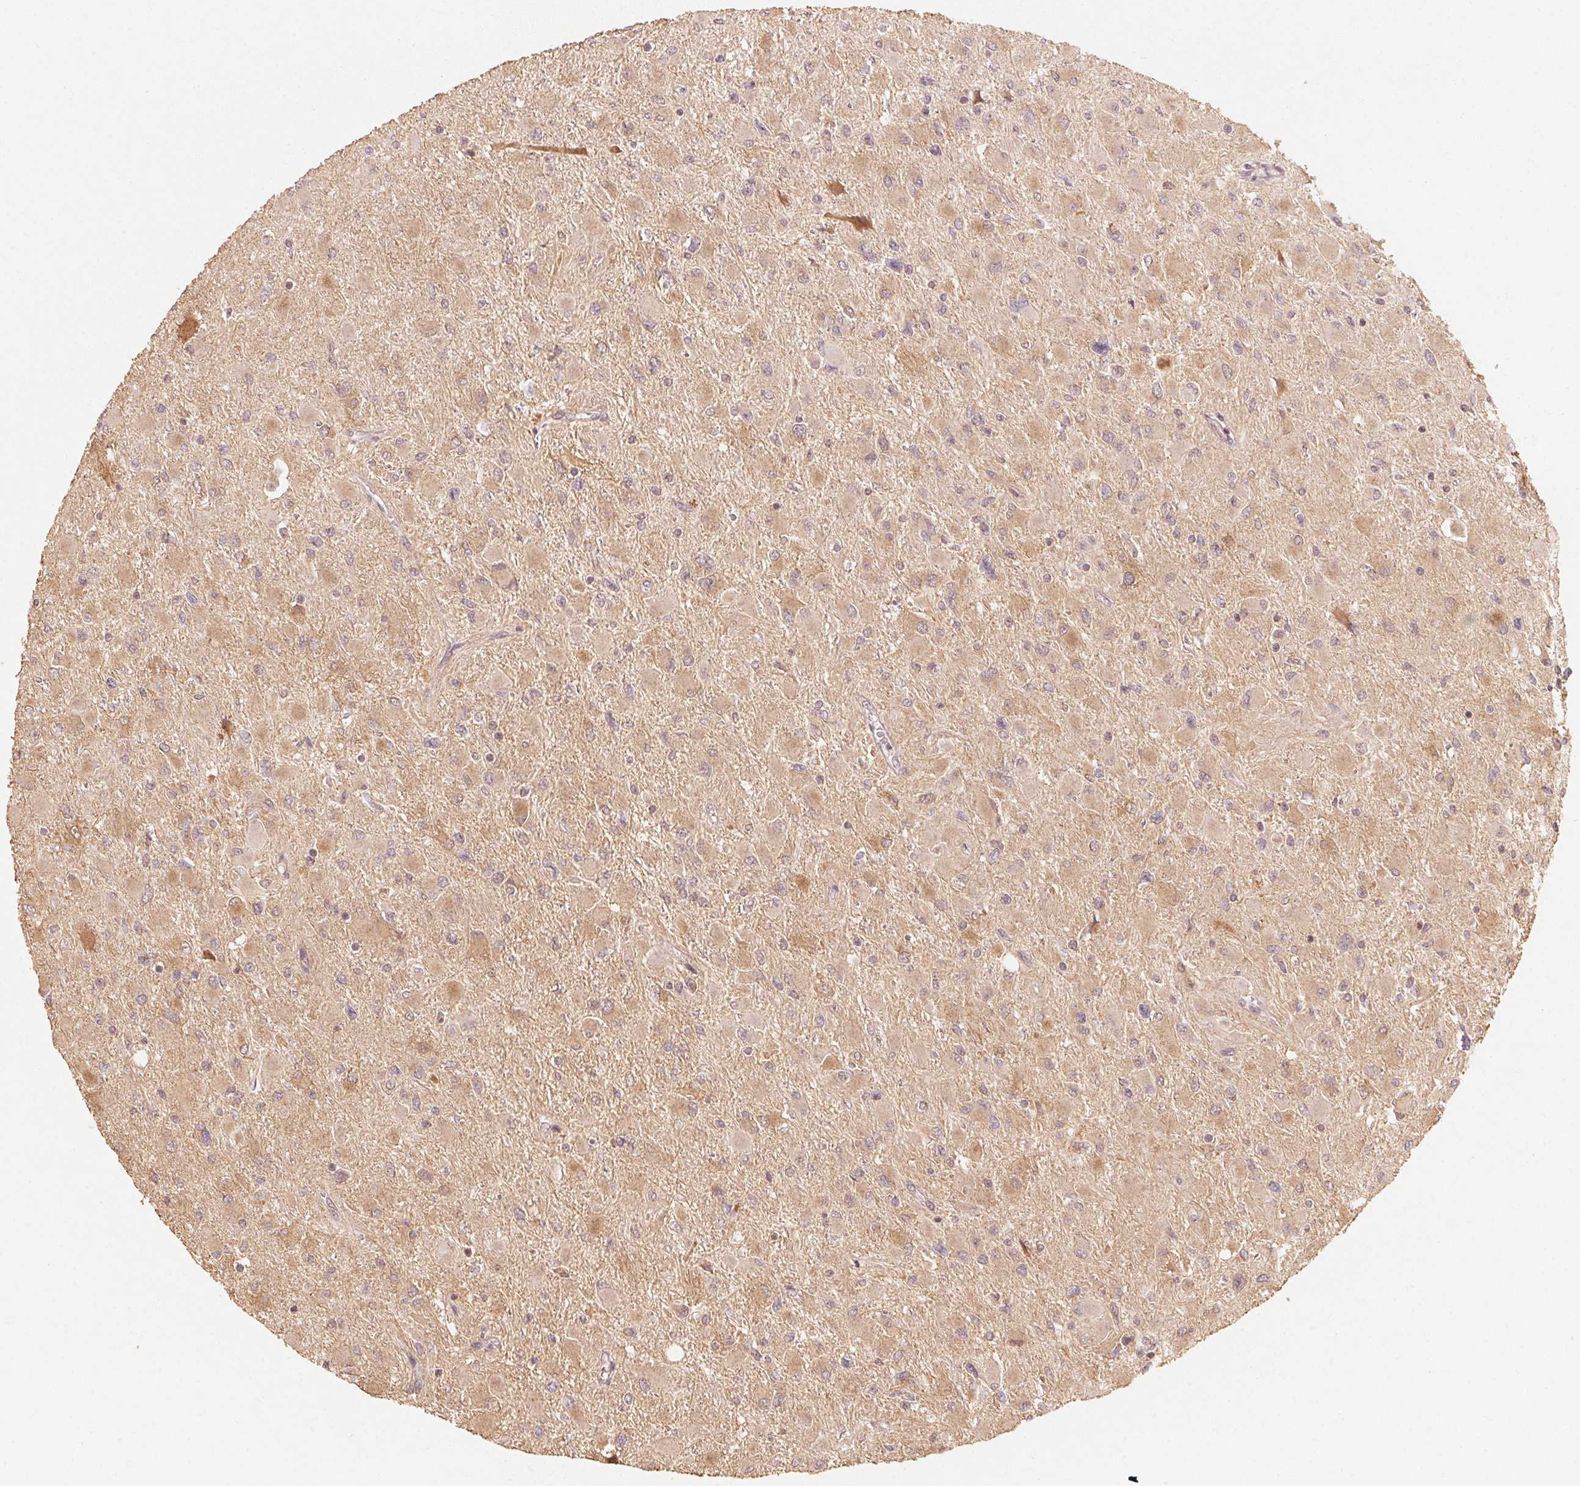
{"staining": {"intensity": "negative", "quantity": "none", "location": "none"}, "tissue": "glioma", "cell_type": "Tumor cells", "image_type": "cancer", "snomed": [{"axis": "morphology", "description": "Glioma, malignant, High grade"}, {"axis": "topography", "description": "Cerebral cortex"}], "caption": "Immunohistochemistry histopathology image of glioma stained for a protein (brown), which demonstrates no positivity in tumor cells. (Brightfield microscopy of DAB (3,3'-diaminobenzidine) immunohistochemistry at high magnification).", "gene": "C2orf73", "patient": {"sex": "female", "age": 36}}